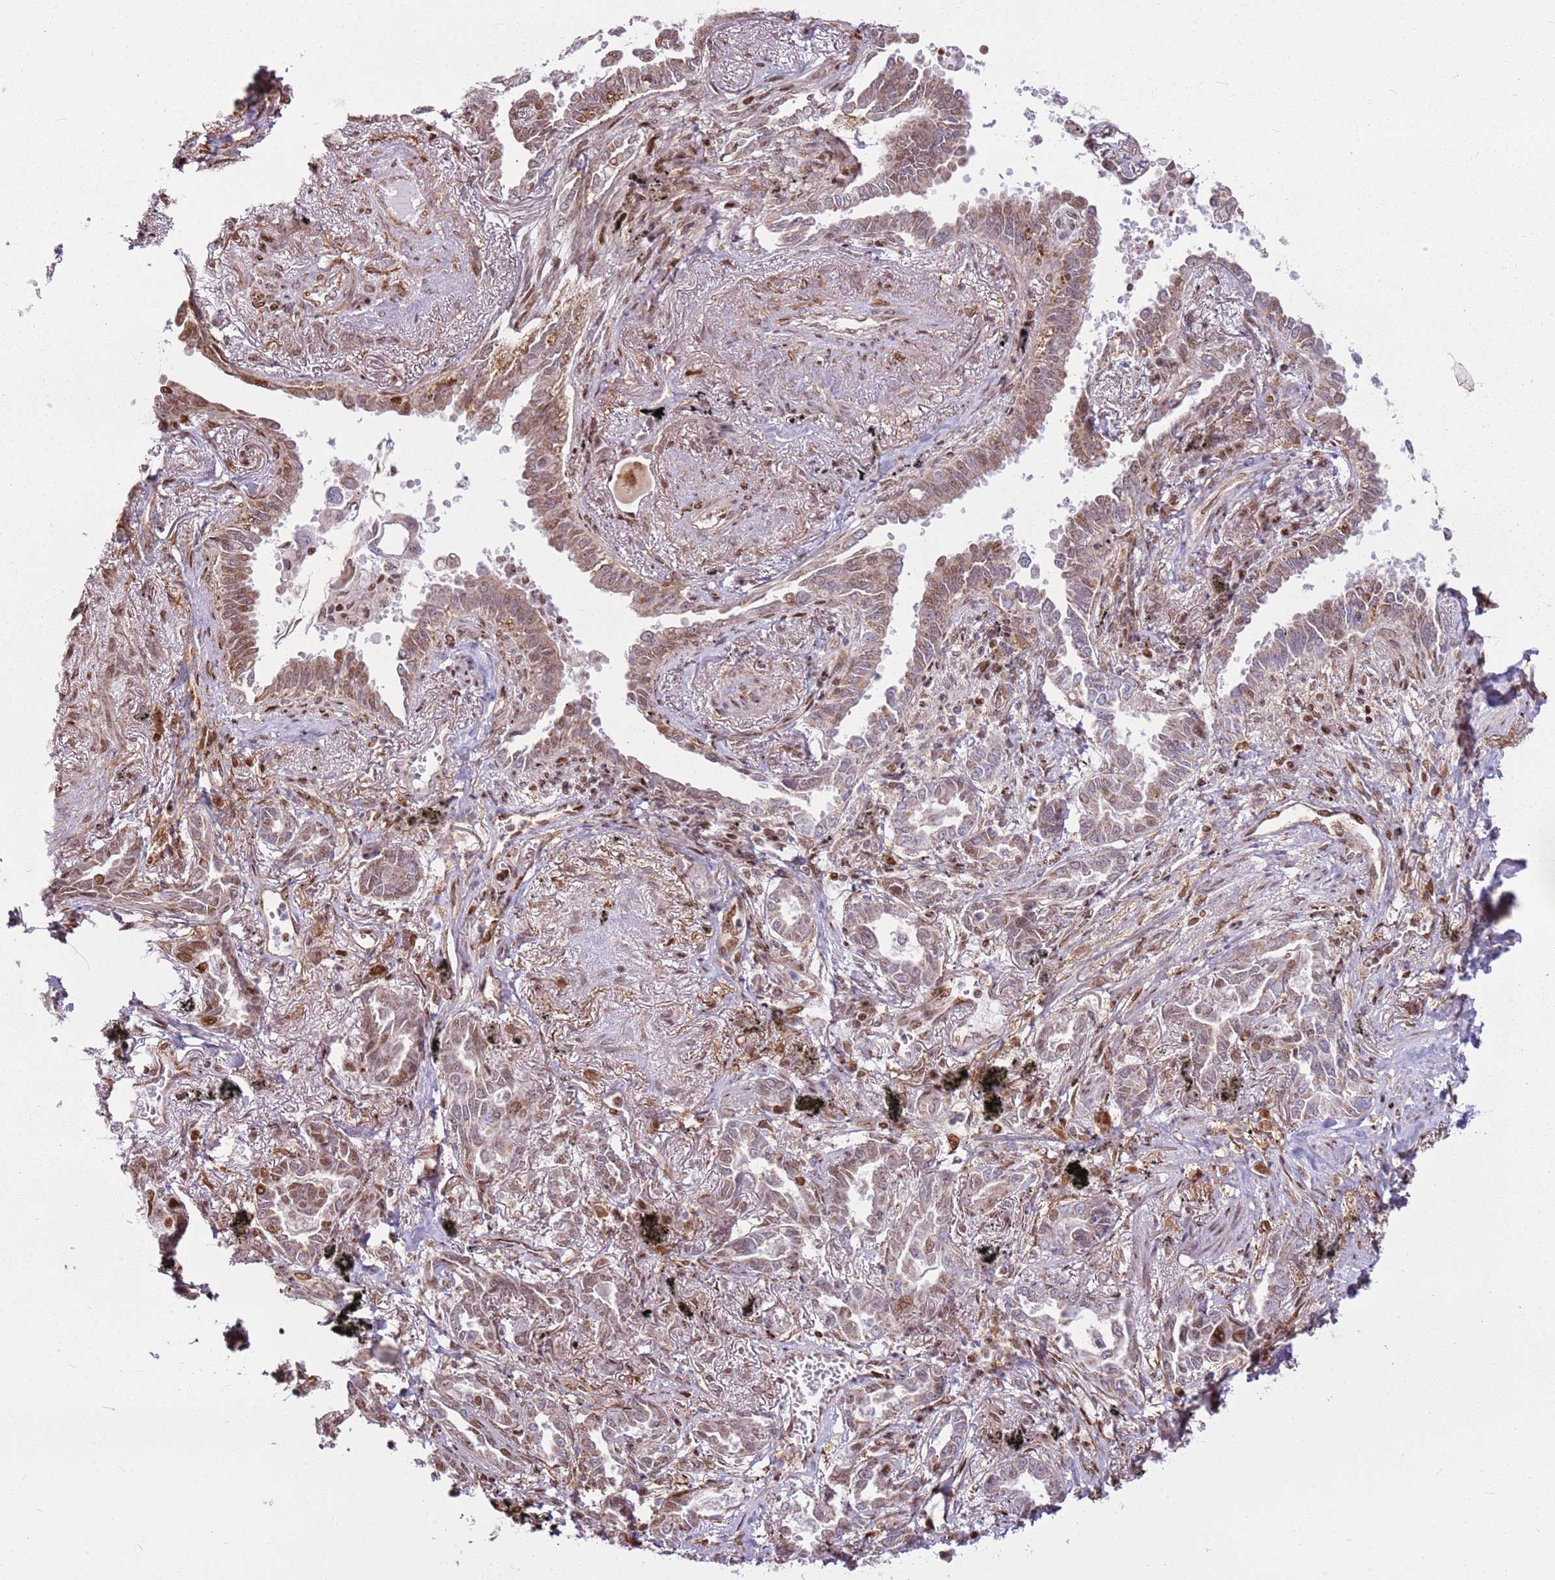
{"staining": {"intensity": "moderate", "quantity": ">75%", "location": "cytoplasmic/membranous,nuclear"}, "tissue": "lung cancer", "cell_type": "Tumor cells", "image_type": "cancer", "snomed": [{"axis": "morphology", "description": "Adenocarcinoma, NOS"}, {"axis": "topography", "description": "Lung"}], "caption": "Human lung adenocarcinoma stained for a protein (brown) exhibits moderate cytoplasmic/membranous and nuclear positive staining in about >75% of tumor cells.", "gene": "PCTP", "patient": {"sex": "male", "age": 67}}